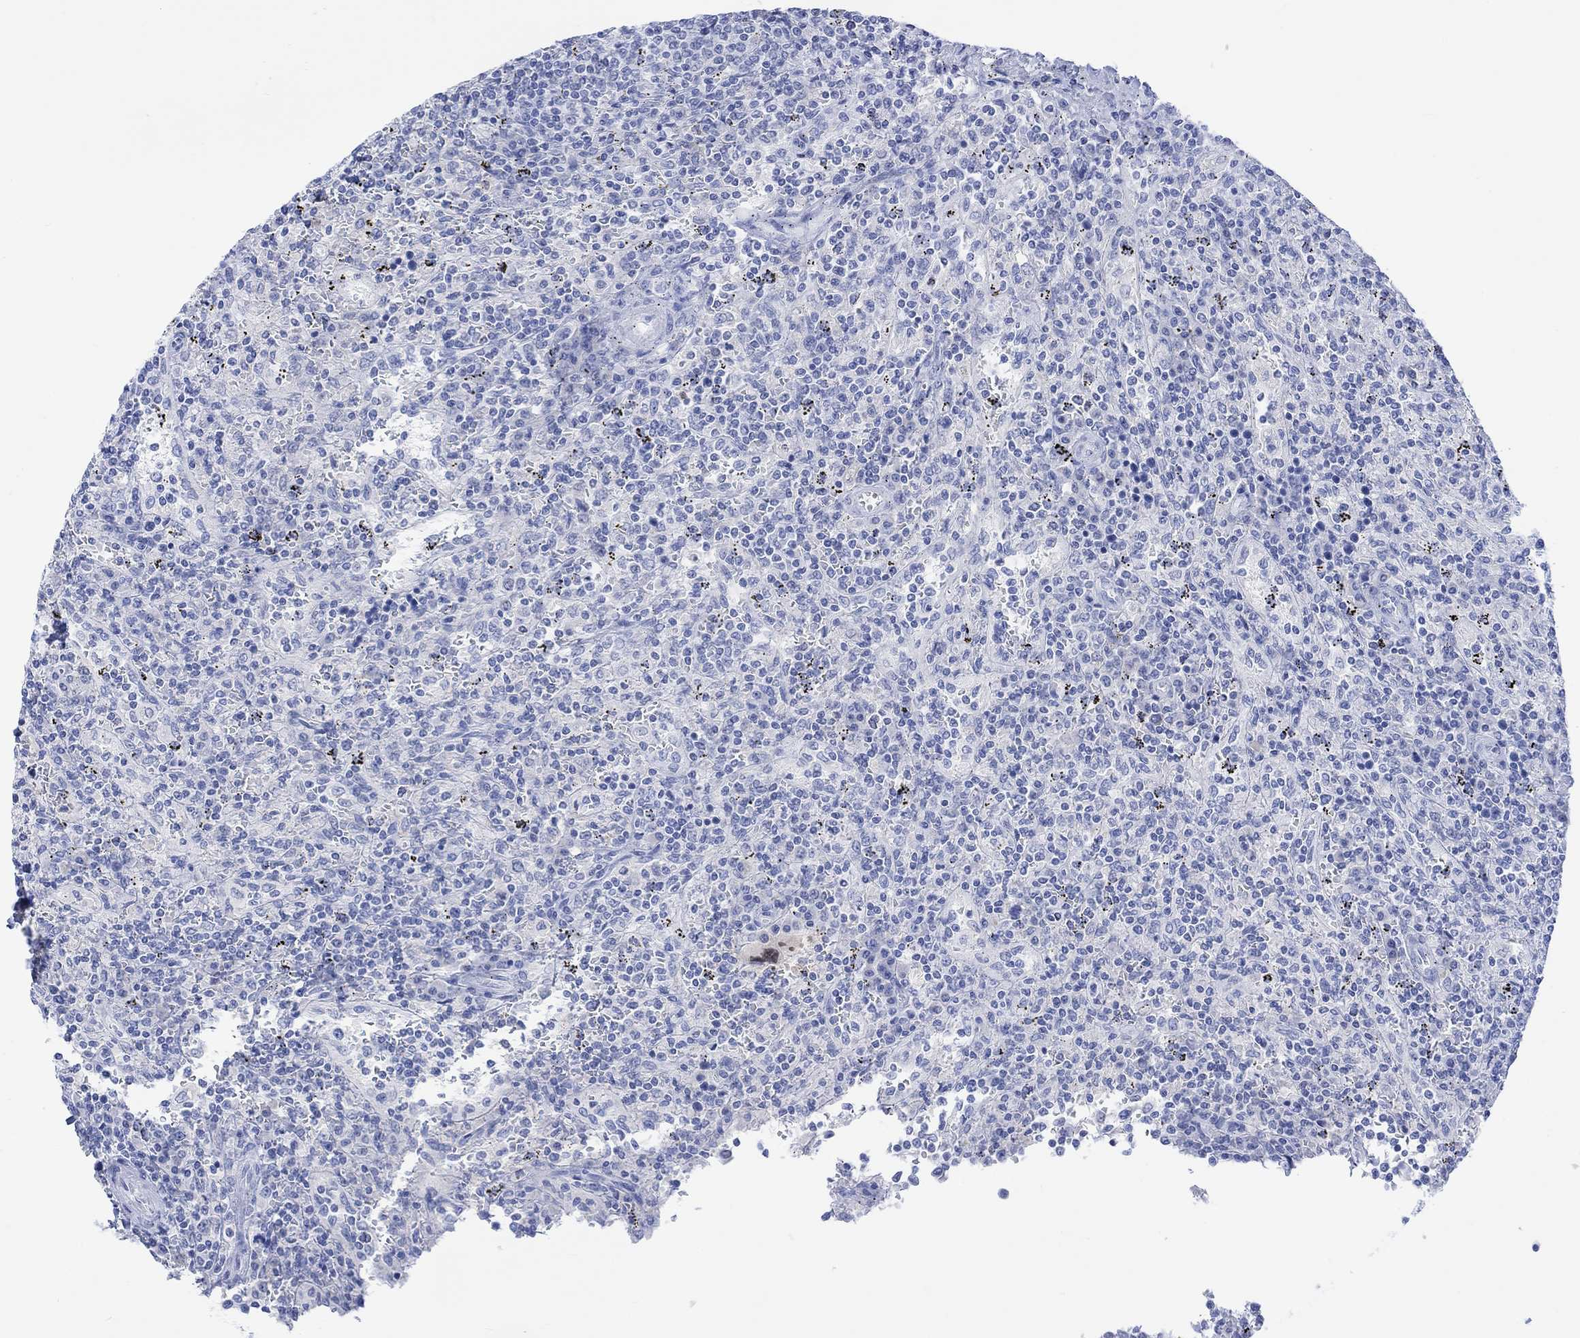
{"staining": {"intensity": "negative", "quantity": "none", "location": "none"}, "tissue": "lymphoma", "cell_type": "Tumor cells", "image_type": "cancer", "snomed": [{"axis": "morphology", "description": "Malignant lymphoma, non-Hodgkin's type, Low grade"}, {"axis": "topography", "description": "Spleen"}], "caption": "Human malignant lymphoma, non-Hodgkin's type (low-grade) stained for a protein using immunohistochemistry (IHC) reveals no positivity in tumor cells.", "gene": "CALCA", "patient": {"sex": "male", "age": 62}}